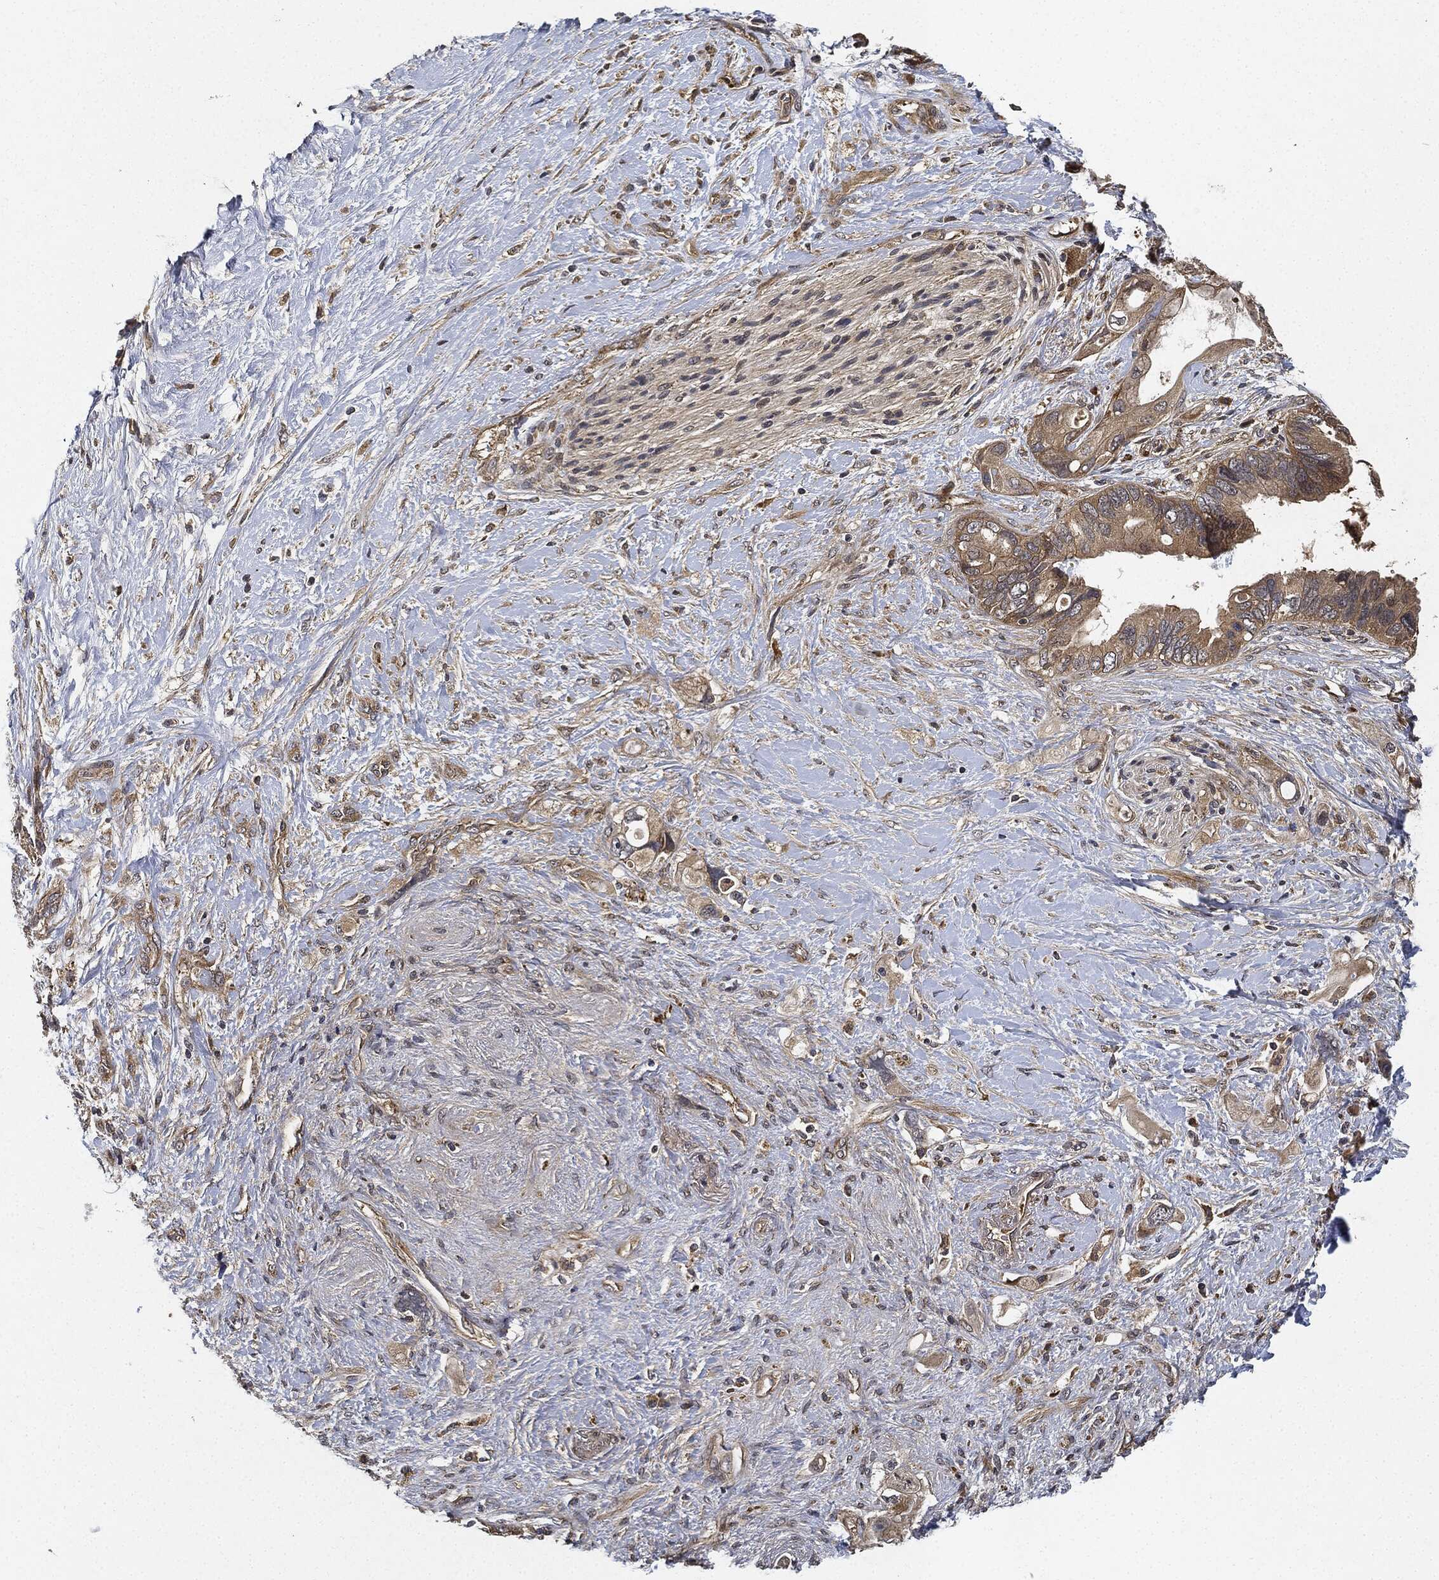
{"staining": {"intensity": "weak", "quantity": ">75%", "location": "cytoplasmic/membranous"}, "tissue": "pancreatic cancer", "cell_type": "Tumor cells", "image_type": "cancer", "snomed": [{"axis": "morphology", "description": "Adenocarcinoma, NOS"}, {"axis": "topography", "description": "Pancreas"}], "caption": "Immunohistochemical staining of human pancreatic cancer displays low levels of weak cytoplasmic/membranous staining in about >75% of tumor cells. Immunohistochemistry (ihc) stains the protein in brown and the nuclei are stained blue.", "gene": "MLST8", "patient": {"sex": "female", "age": 56}}